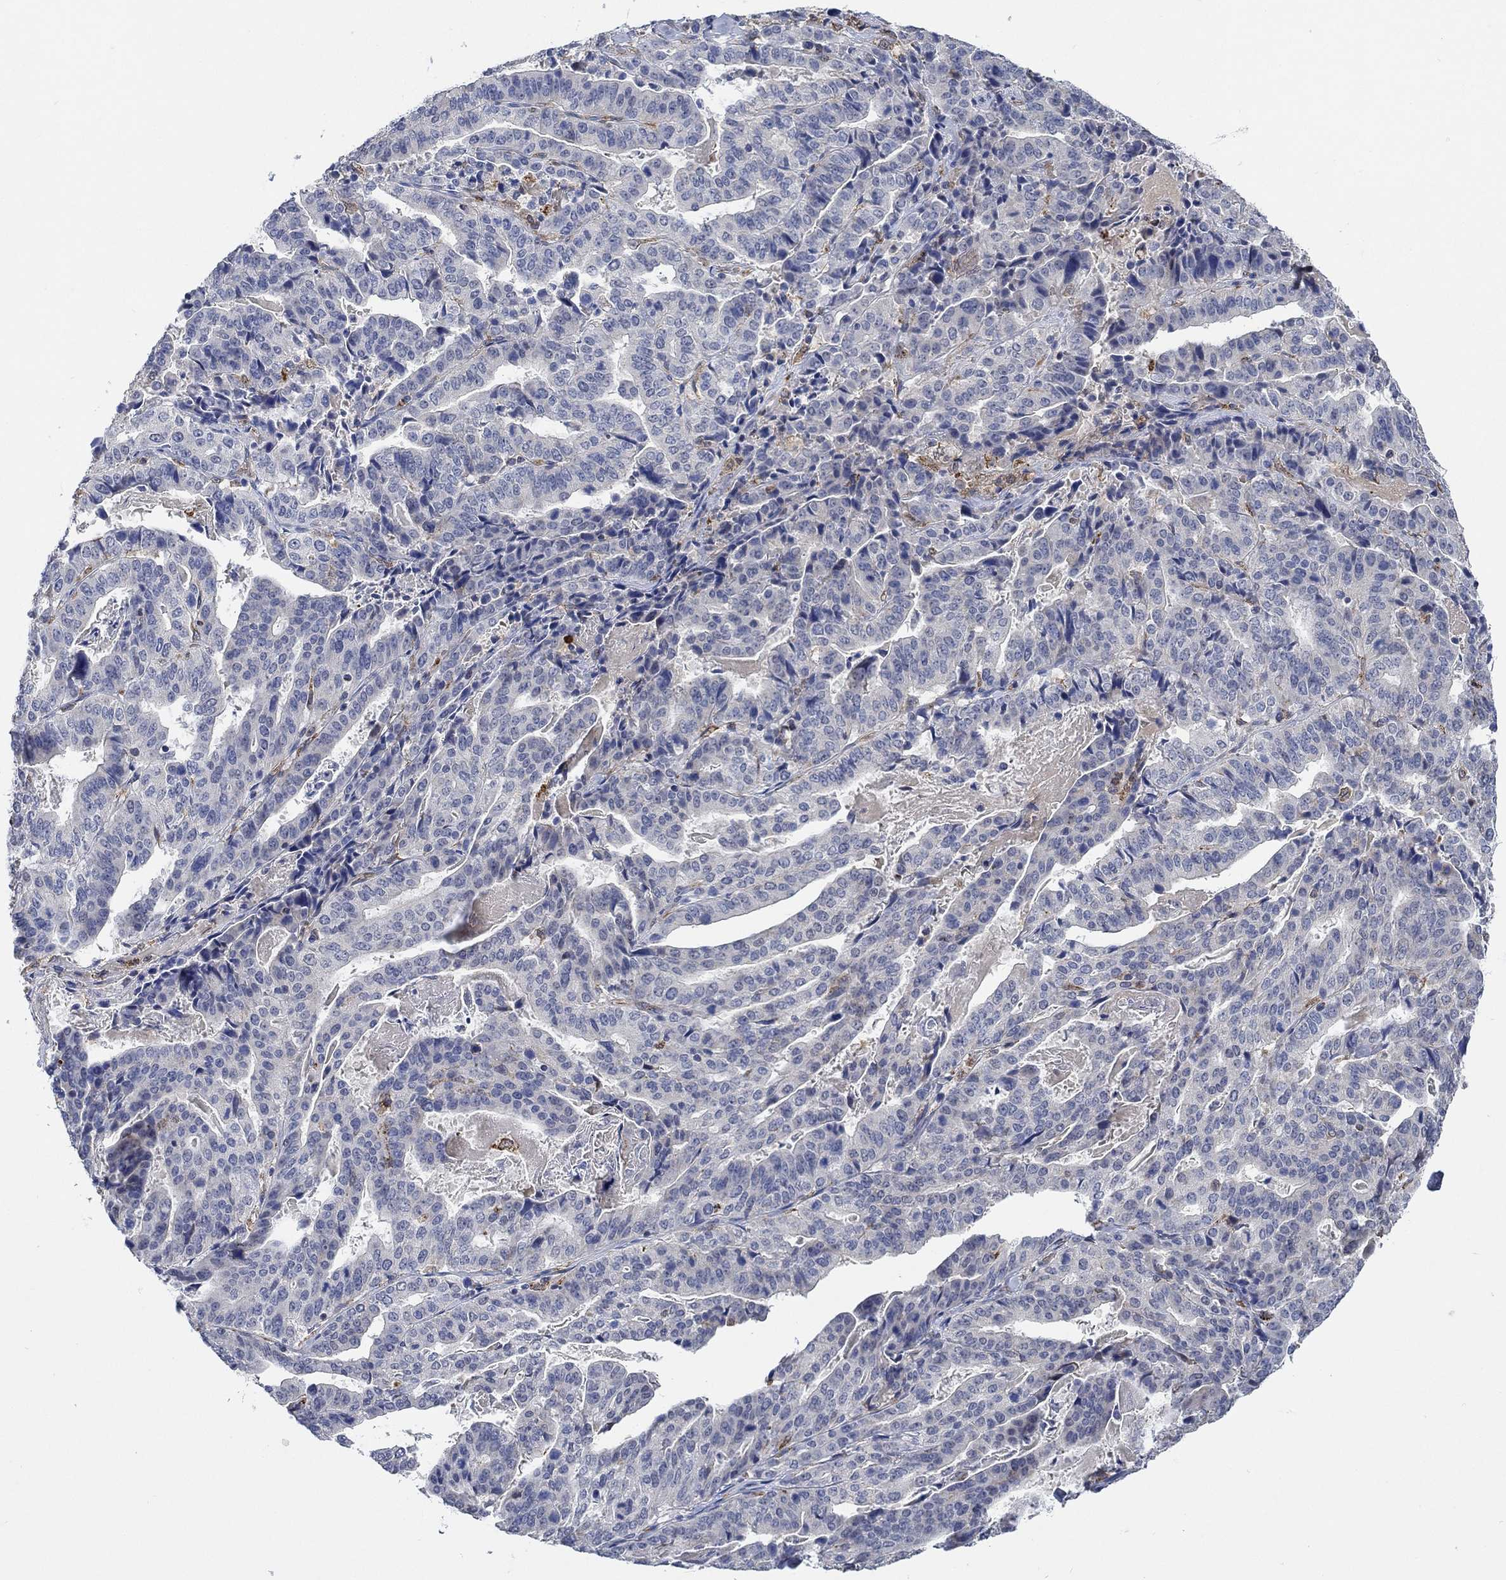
{"staining": {"intensity": "negative", "quantity": "none", "location": "none"}, "tissue": "stomach cancer", "cell_type": "Tumor cells", "image_type": "cancer", "snomed": [{"axis": "morphology", "description": "Adenocarcinoma, NOS"}, {"axis": "topography", "description": "Stomach"}], "caption": "The immunohistochemistry (IHC) histopathology image has no significant staining in tumor cells of adenocarcinoma (stomach) tissue.", "gene": "MPP1", "patient": {"sex": "male", "age": 48}}